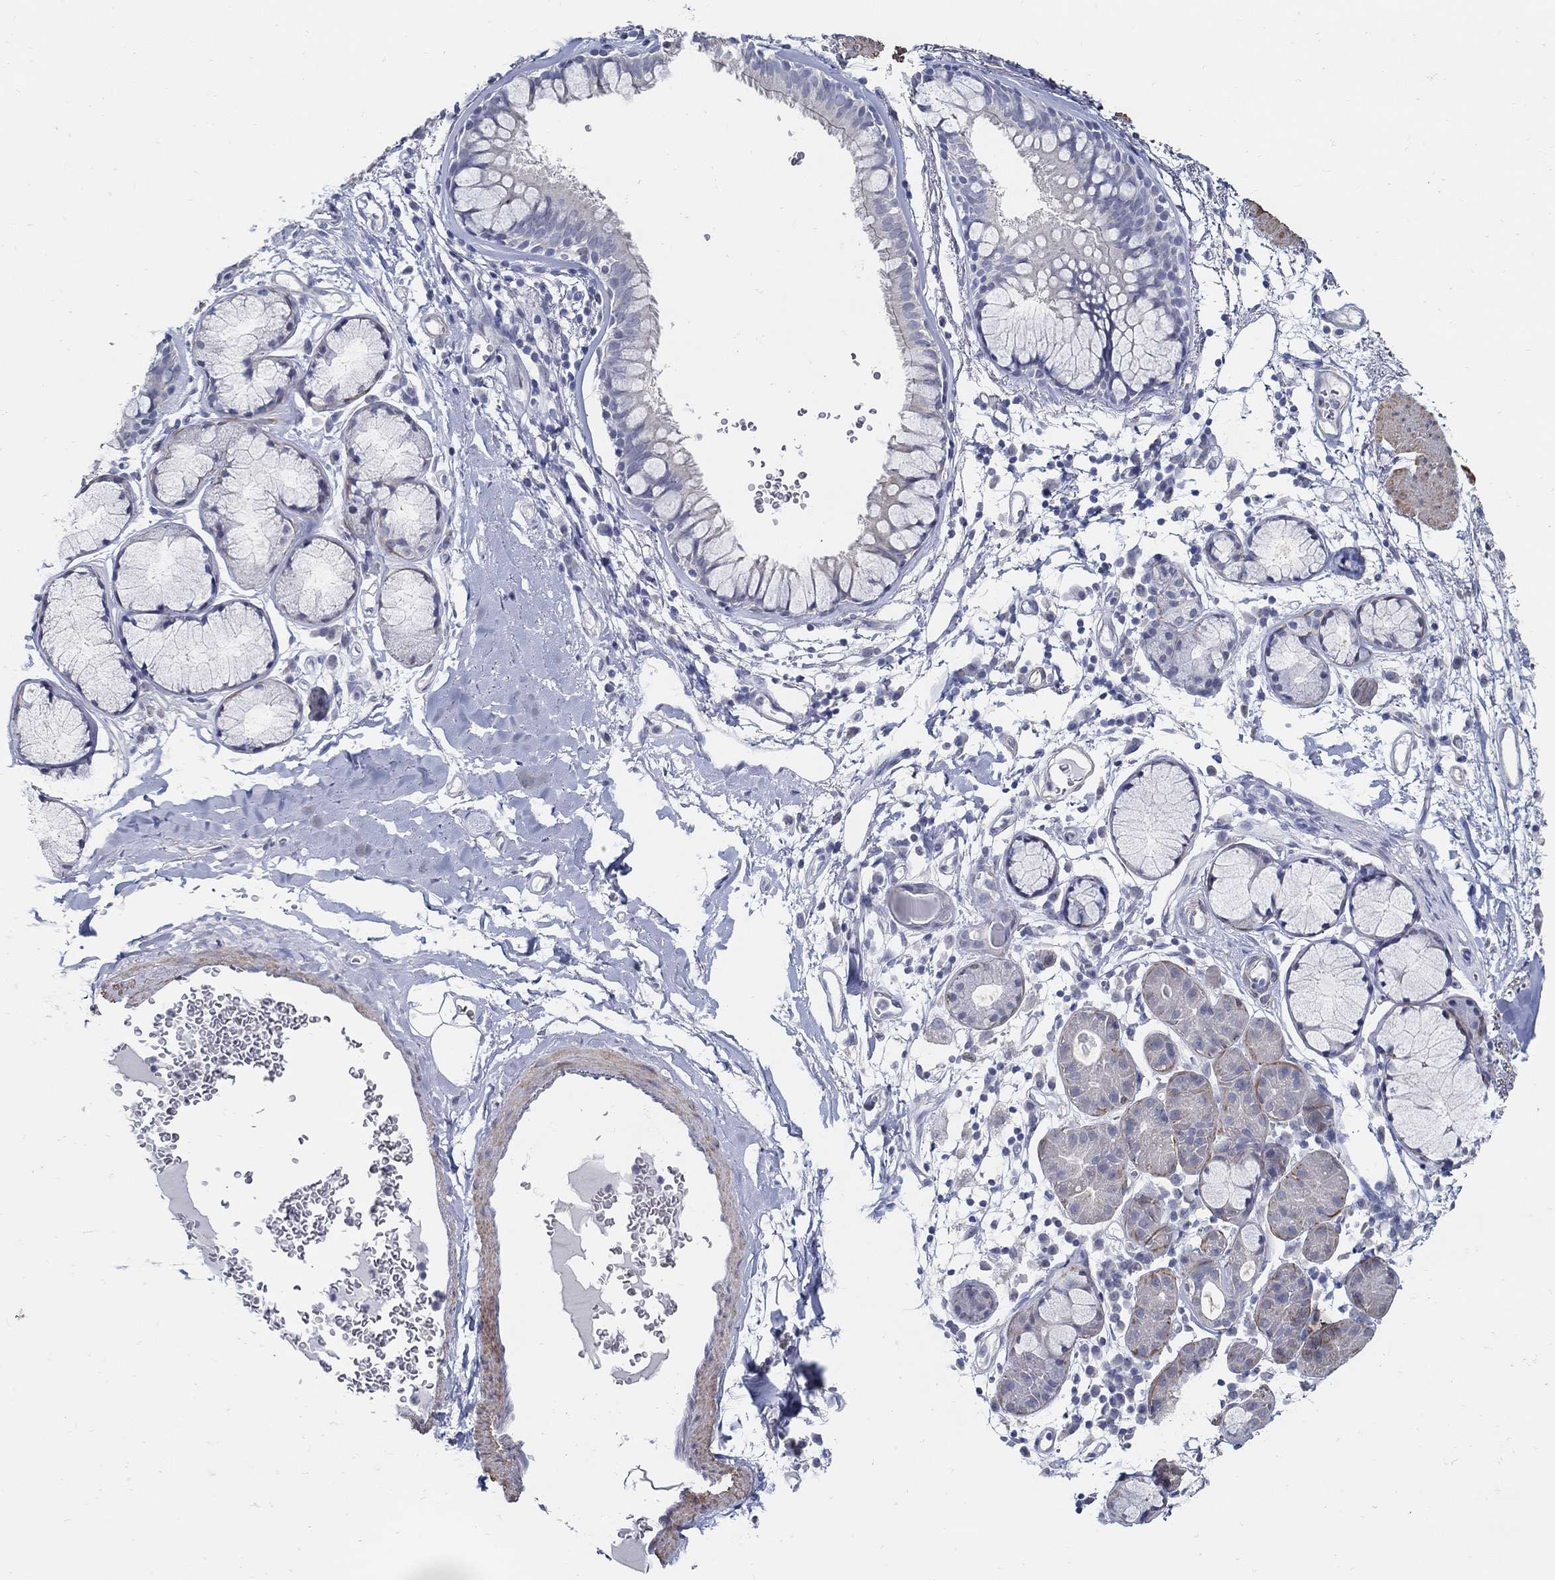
{"staining": {"intensity": "negative", "quantity": "none", "location": "none"}, "tissue": "bronchus", "cell_type": "Respiratory epithelial cells", "image_type": "normal", "snomed": [{"axis": "morphology", "description": "Normal tissue, NOS"}, {"axis": "morphology", "description": "Squamous cell carcinoma, NOS"}, {"axis": "topography", "description": "Cartilage tissue"}, {"axis": "topography", "description": "Bronchus"}], "caption": "IHC image of benign bronchus: human bronchus stained with DAB (3,3'-diaminobenzidine) reveals no significant protein positivity in respiratory epithelial cells. (DAB IHC with hematoxylin counter stain).", "gene": "USP29", "patient": {"sex": "male", "age": 72}}